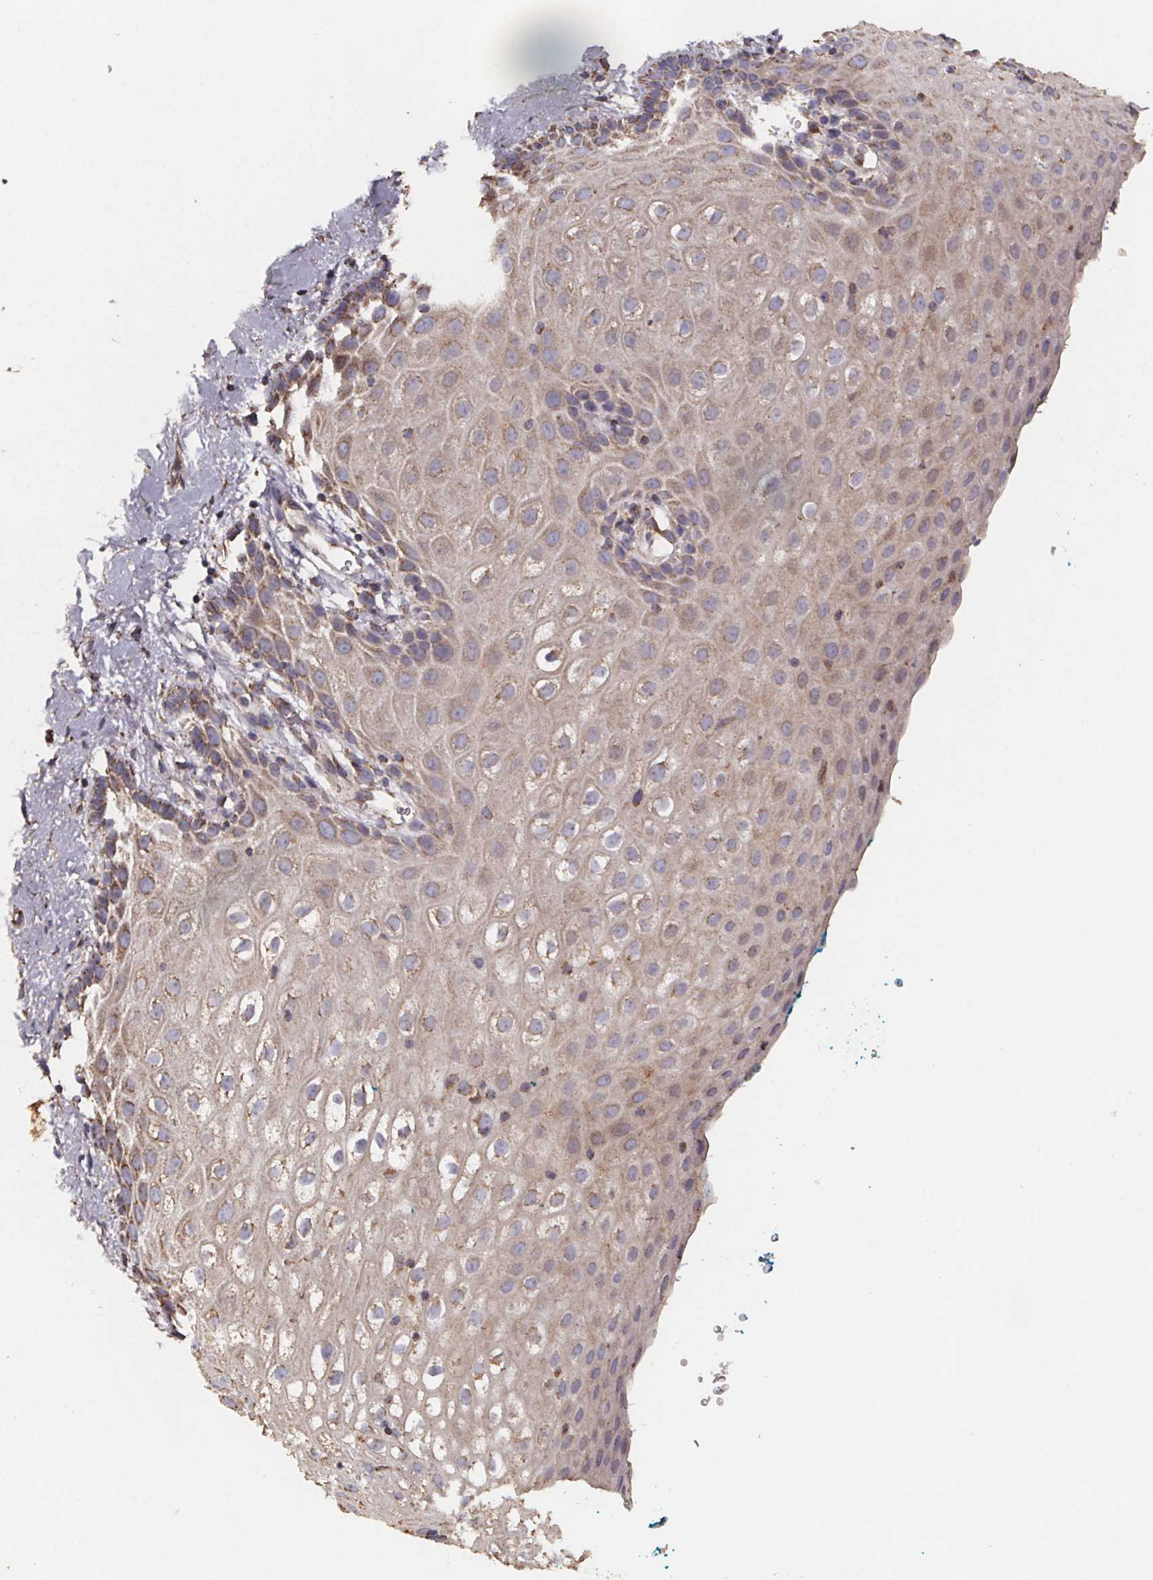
{"staining": {"intensity": "weak", "quantity": "<25%", "location": "cytoplasmic/membranous"}, "tissue": "vagina", "cell_type": "Squamous epithelial cells", "image_type": "normal", "snomed": [{"axis": "morphology", "description": "Normal tissue, NOS"}, {"axis": "morphology", "description": "Adenocarcinoma, NOS"}, {"axis": "topography", "description": "Rectum"}, {"axis": "topography", "description": "Vagina"}, {"axis": "topography", "description": "Peripheral nerve tissue"}], "caption": "Protein analysis of normal vagina demonstrates no significant expression in squamous epithelial cells.", "gene": "SLC35D2", "patient": {"sex": "female", "age": 71}}